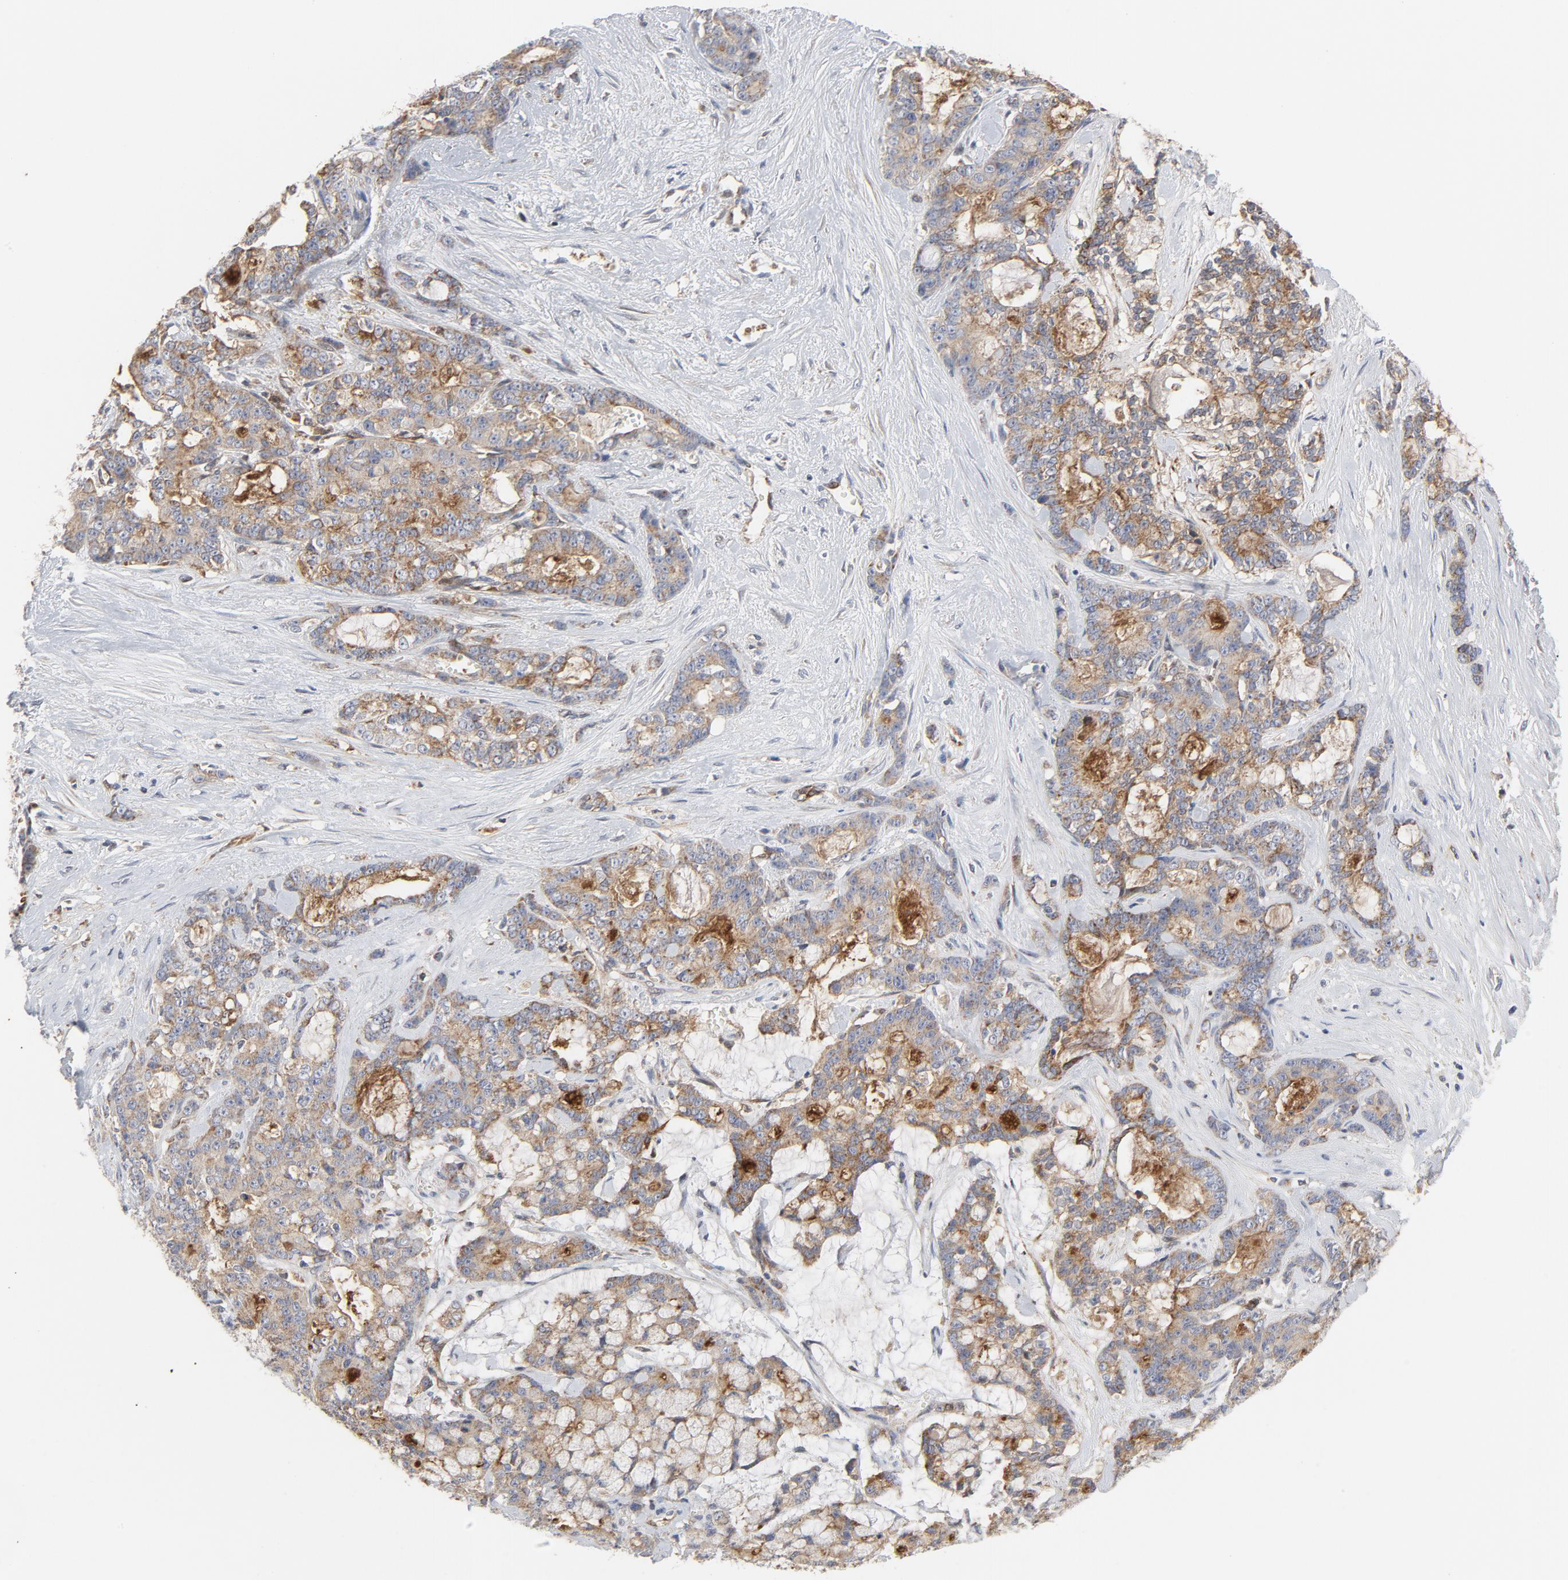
{"staining": {"intensity": "moderate", "quantity": ">75%", "location": "cytoplasmic/membranous"}, "tissue": "pancreatic cancer", "cell_type": "Tumor cells", "image_type": "cancer", "snomed": [{"axis": "morphology", "description": "Adenocarcinoma, NOS"}, {"axis": "topography", "description": "Pancreas"}], "caption": "Immunohistochemistry (IHC) photomicrograph of neoplastic tissue: pancreatic adenocarcinoma stained using immunohistochemistry exhibits medium levels of moderate protein expression localized specifically in the cytoplasmic/membranous of tumor cells, appearing as a cytoplasmic/membranous brown color.", "gene": "RAPGEF4", "patient": {"sex": "female", "age": 73}}